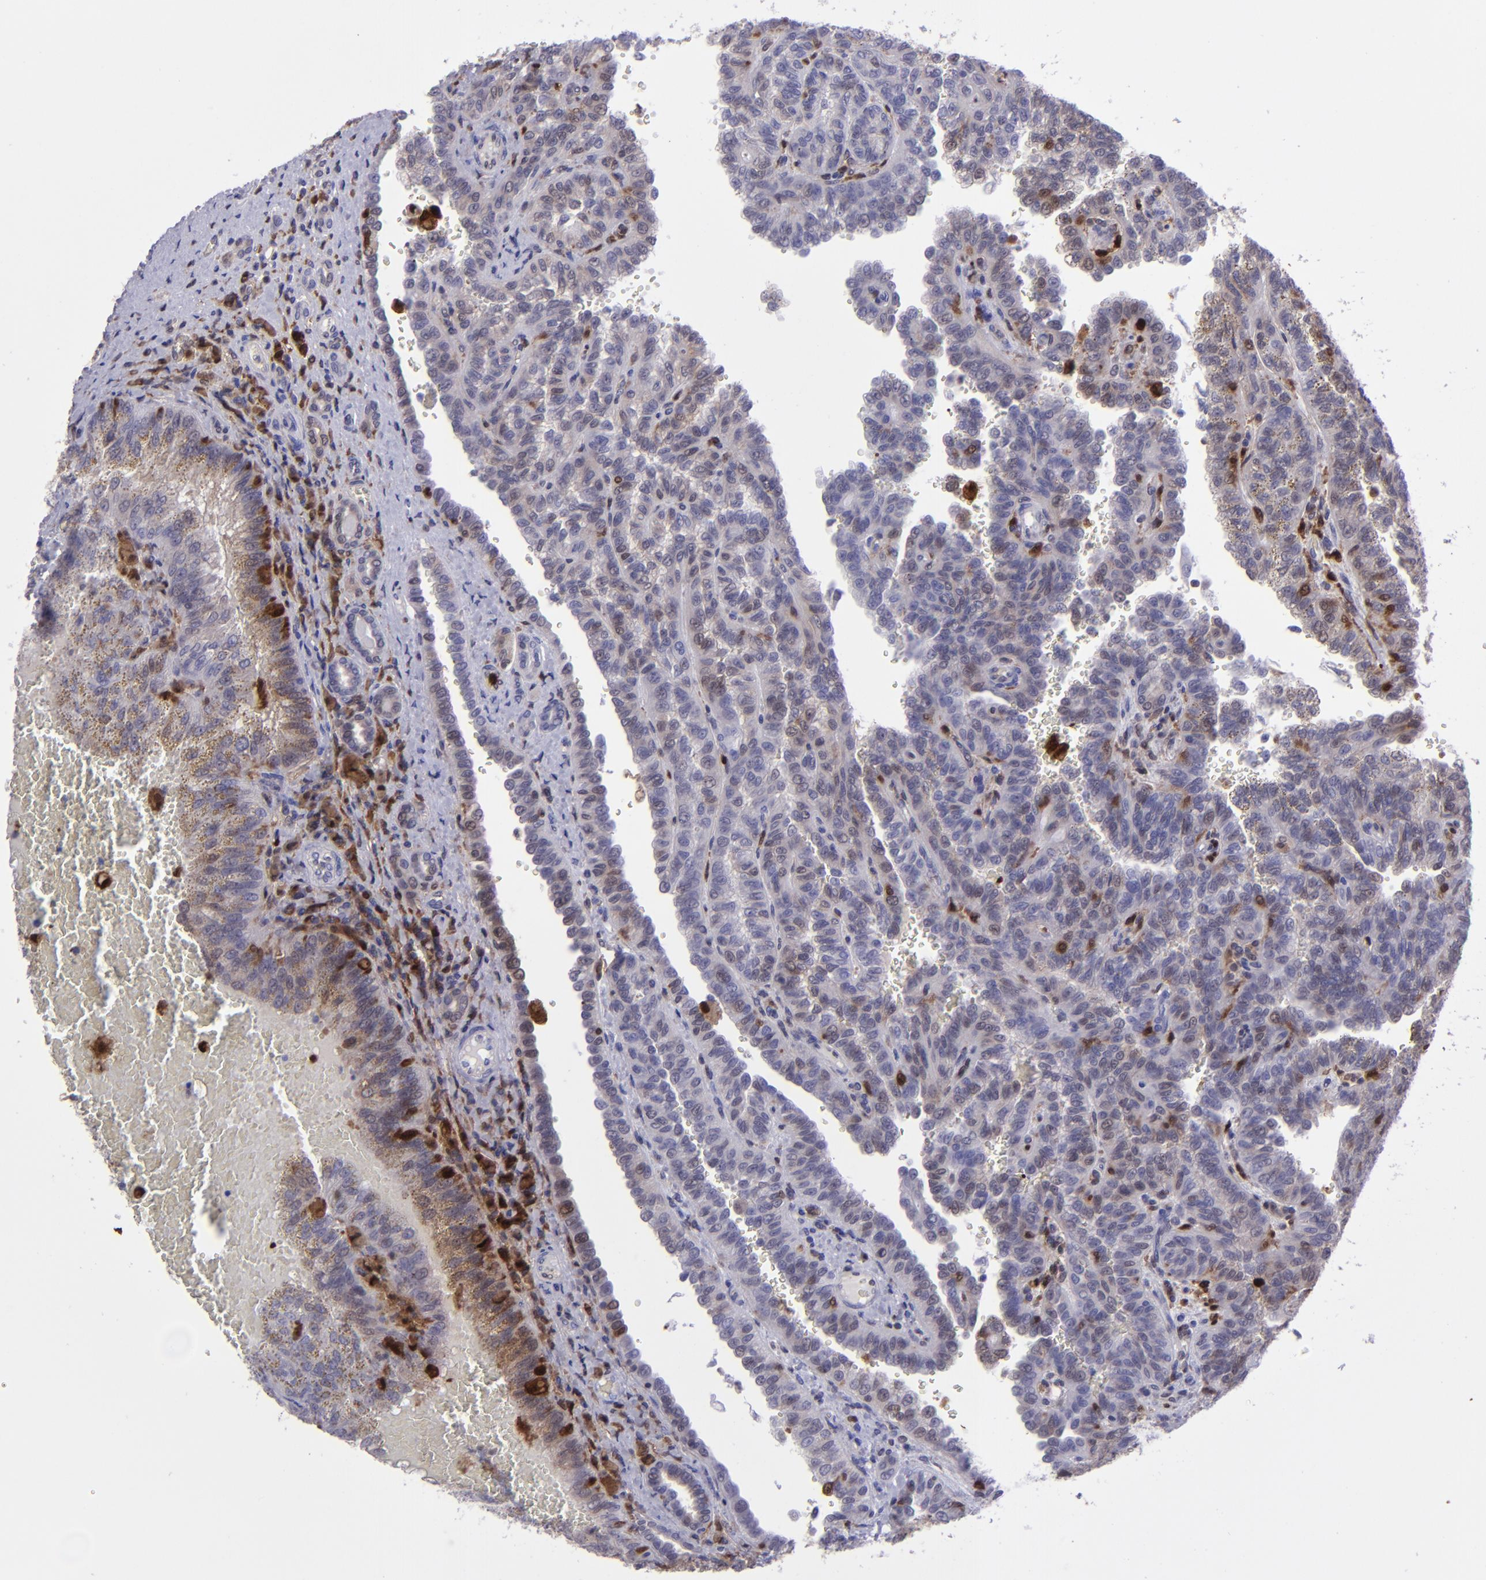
{"staining": {"intensity": "weak", "quantity": "25%-75%", "location": "cytoplasmic/membranous,nuclear"}, "tissue": "renal cancer", "cell_type": "Tumor cells", "image_type": "cancer", "snomed": [{"axis": "morphology", "description": "Inflammation, NOS"}, {"axis": "morphology", "description": "Adenocarcinoma, NOS"}, {"axis": "topography", "description": "Kidney"}], "caption": "This is a histology image of immunohistochemistry (IHC) staining of adenocarcinoma (renal), which shows weak positivity in the cytoplasmic/membranous and nuclear of tumor cells.", "gene": "TYMP", "patient": {"sex": "male", "age": 68}}